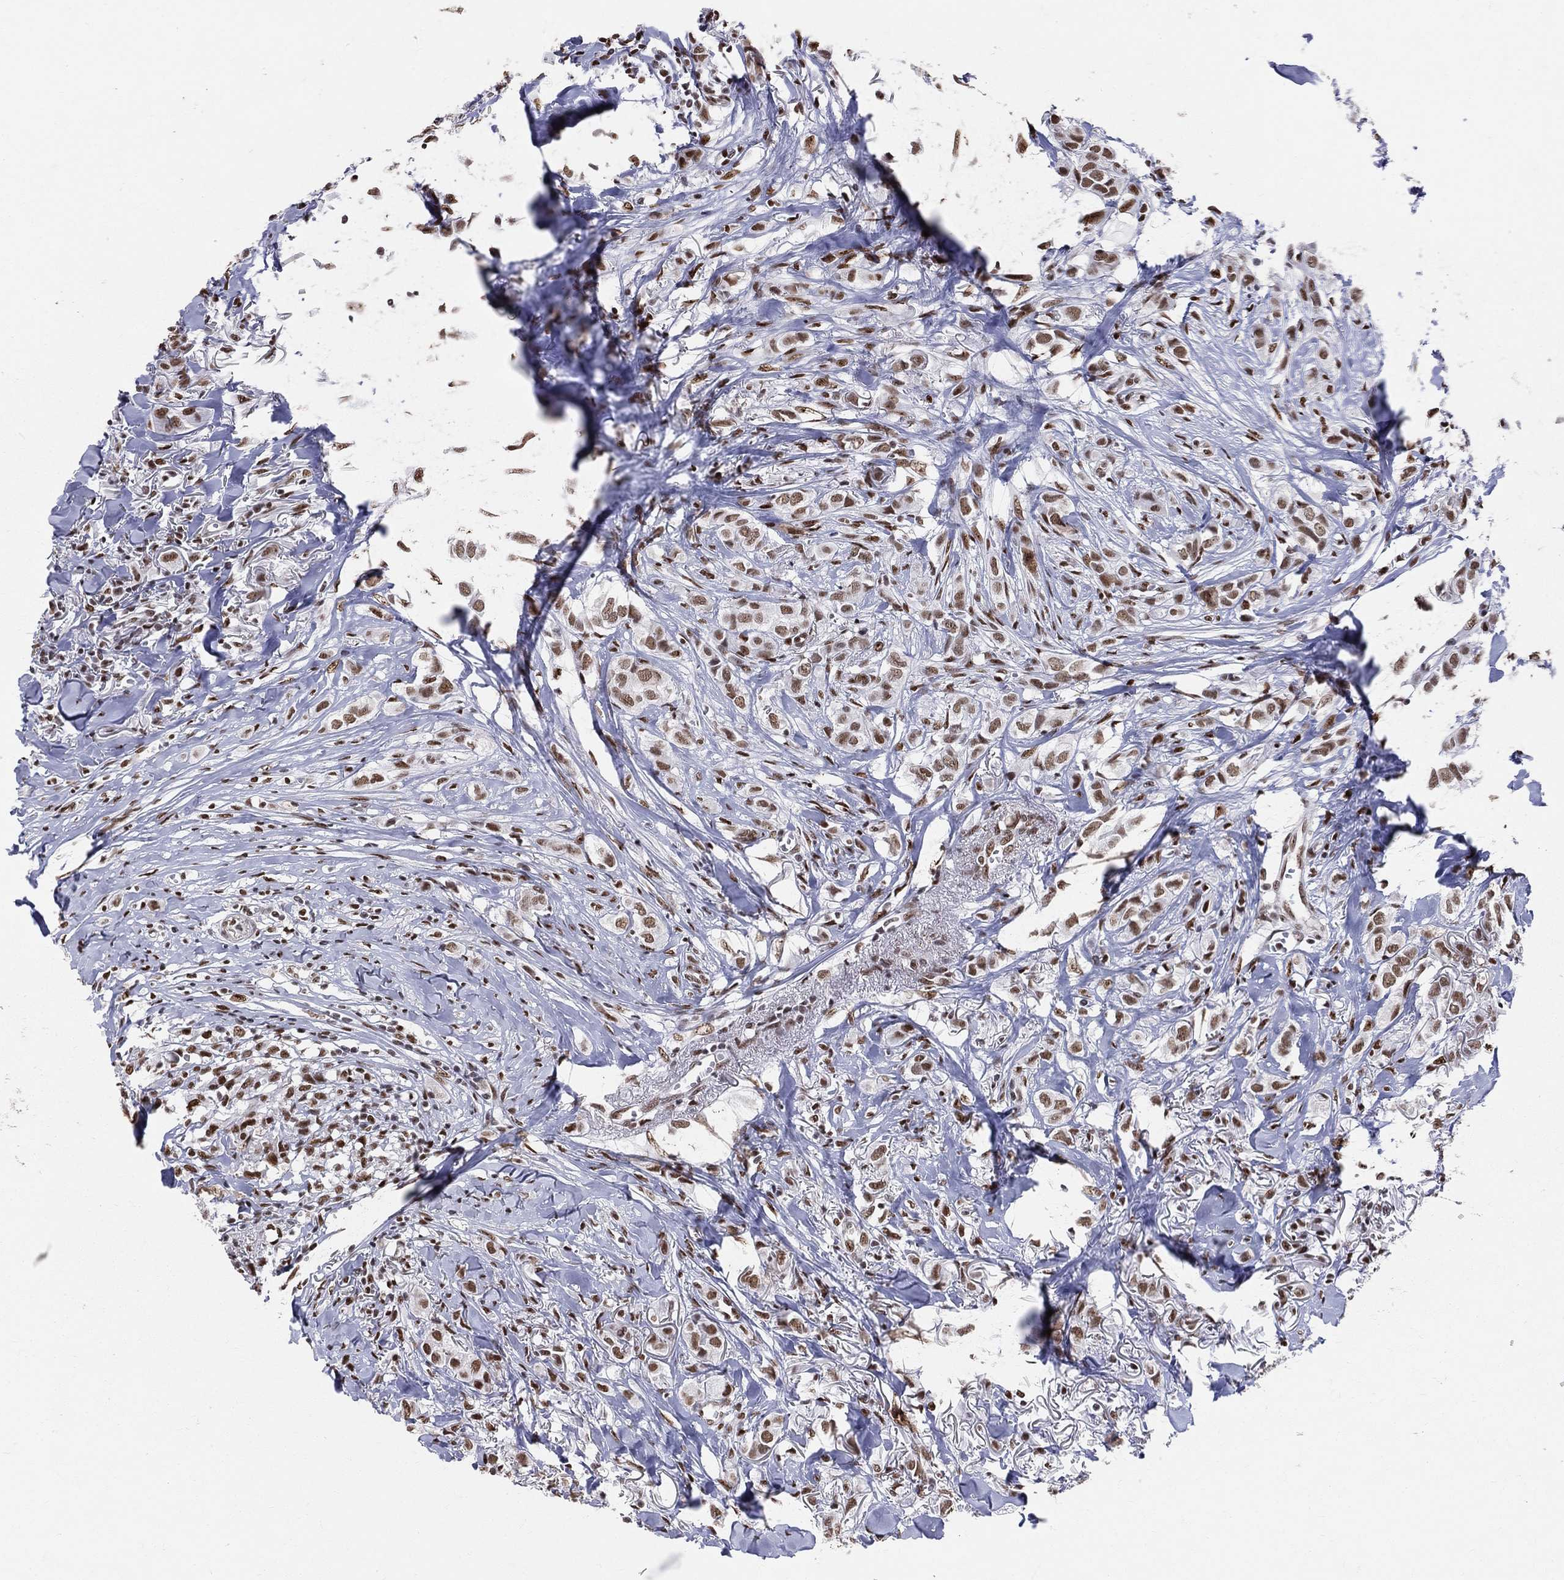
{"staining": {"intensity": "strong", "quantity": "25%-75%", "location": "nuclear"}, "tissue": "breast cancer", "cell_type": "Tumor cells", "image_type": "cancer", "snomed": [{"axis": "morphology", "description": "Duct carcinoma"}, {"axis": "topography", "description": "Breast"}], "caption": "Protein expression analysis of human breast intraductal carcinoma reveals strong nuclear positivity in approximately 25%-75% of tumor cells. Using DAB (3,3'-diaminobenzidine) (brown) and hematoxylin (blue) stains, captured at high magnification using brightfield microscopy.", "gene": "CDK7", "patient": {"sex": "female", "age": 85}}